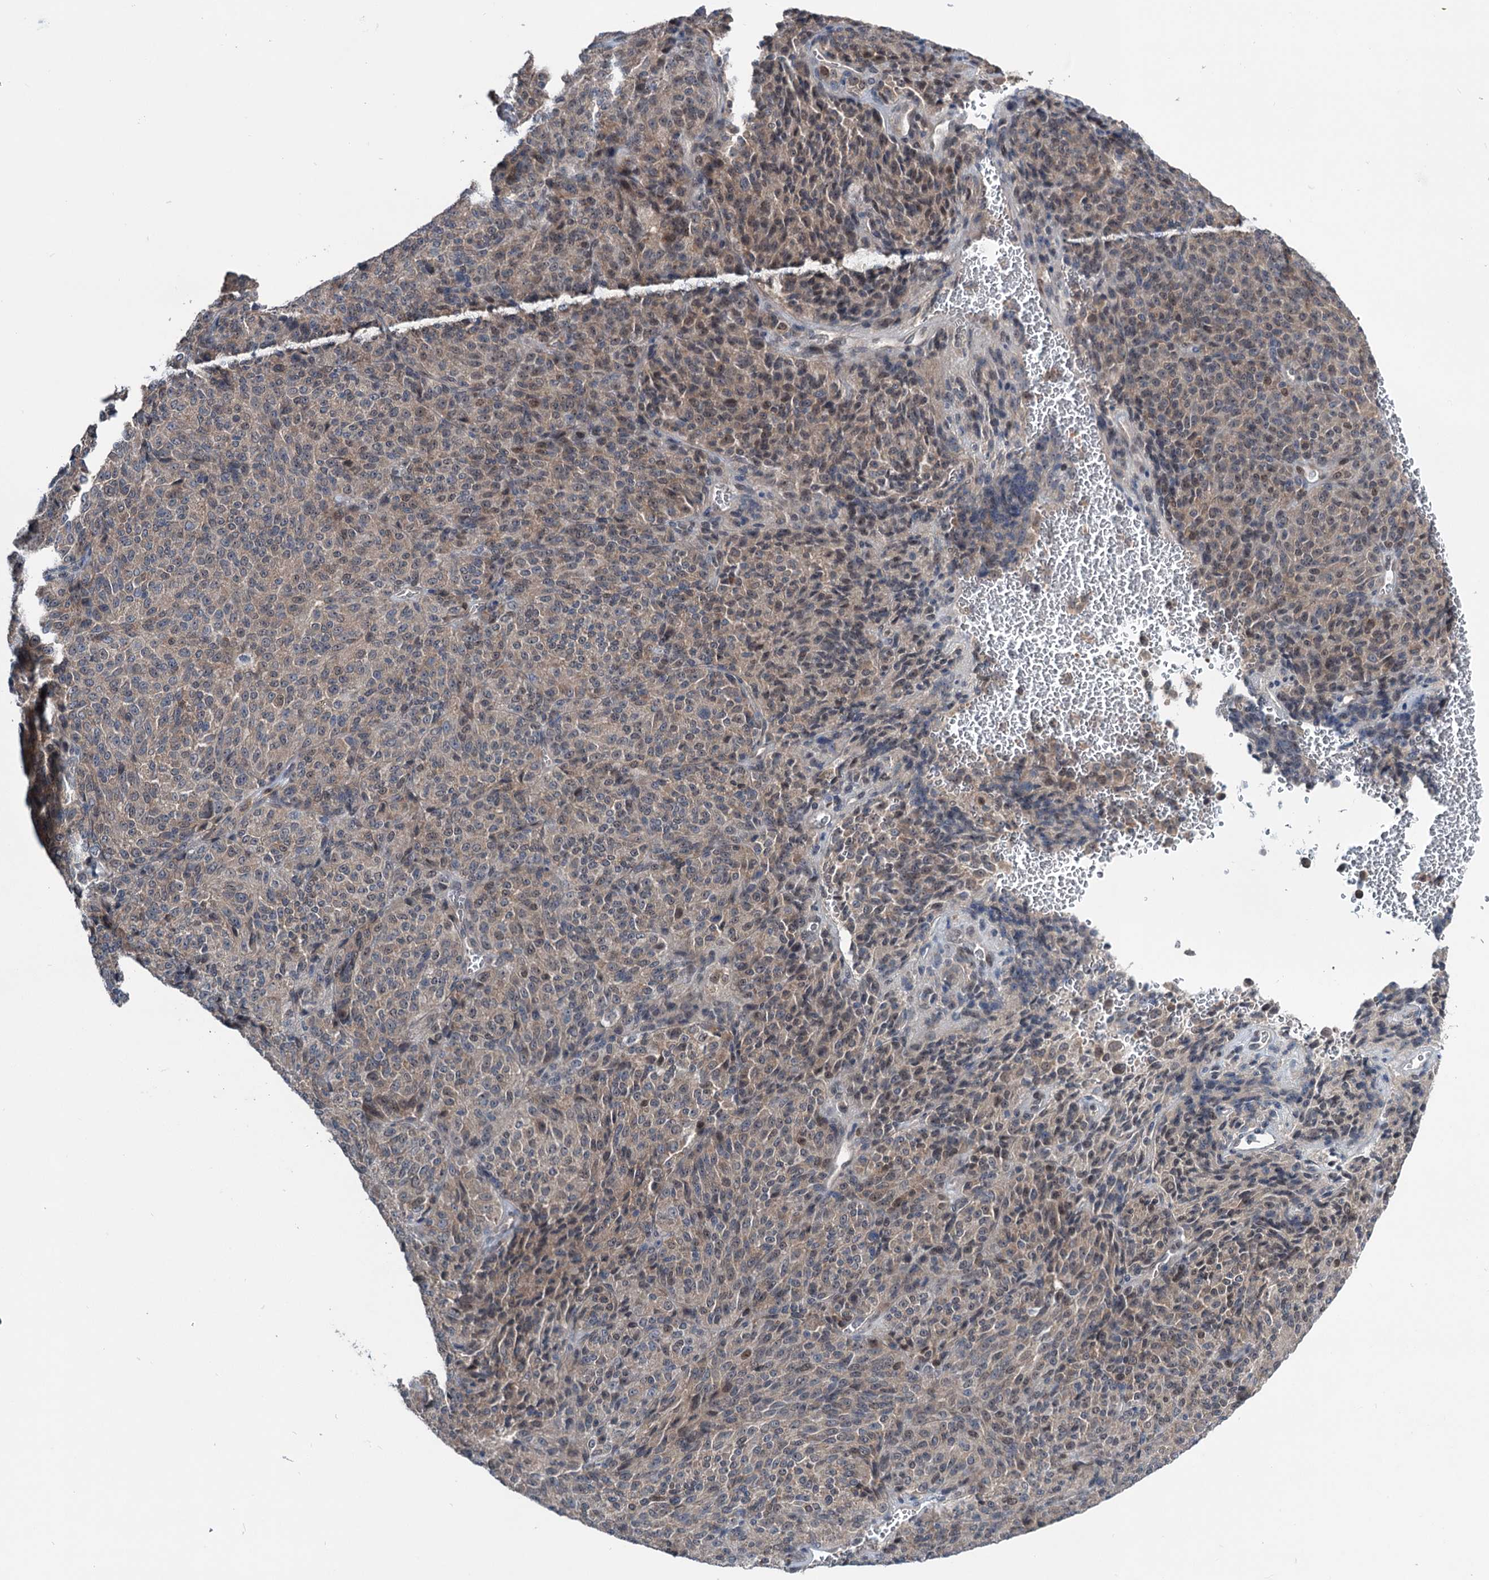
{"staining": {"intensity": "weak", "quantity": "25%-75%", "location": "cytoplasmic/membranous"}, "tissue": "melanoma", "cell_type": "Tumor cells", "image_type": "cancer", "snomed": [{"axis": "morphology", "description": "Malignant melanoma, Metastatic site"}, {"axis": "topography", "description": "Brain"}], "caption": "Human melanoma stained for a protein (brown) exhibits weak cytoplasmic/membranous positive positivity in about 25%-75% of tumor cells.", "gene": "DCUN1D4", "patient": {"sex": "female", "age": 56}}